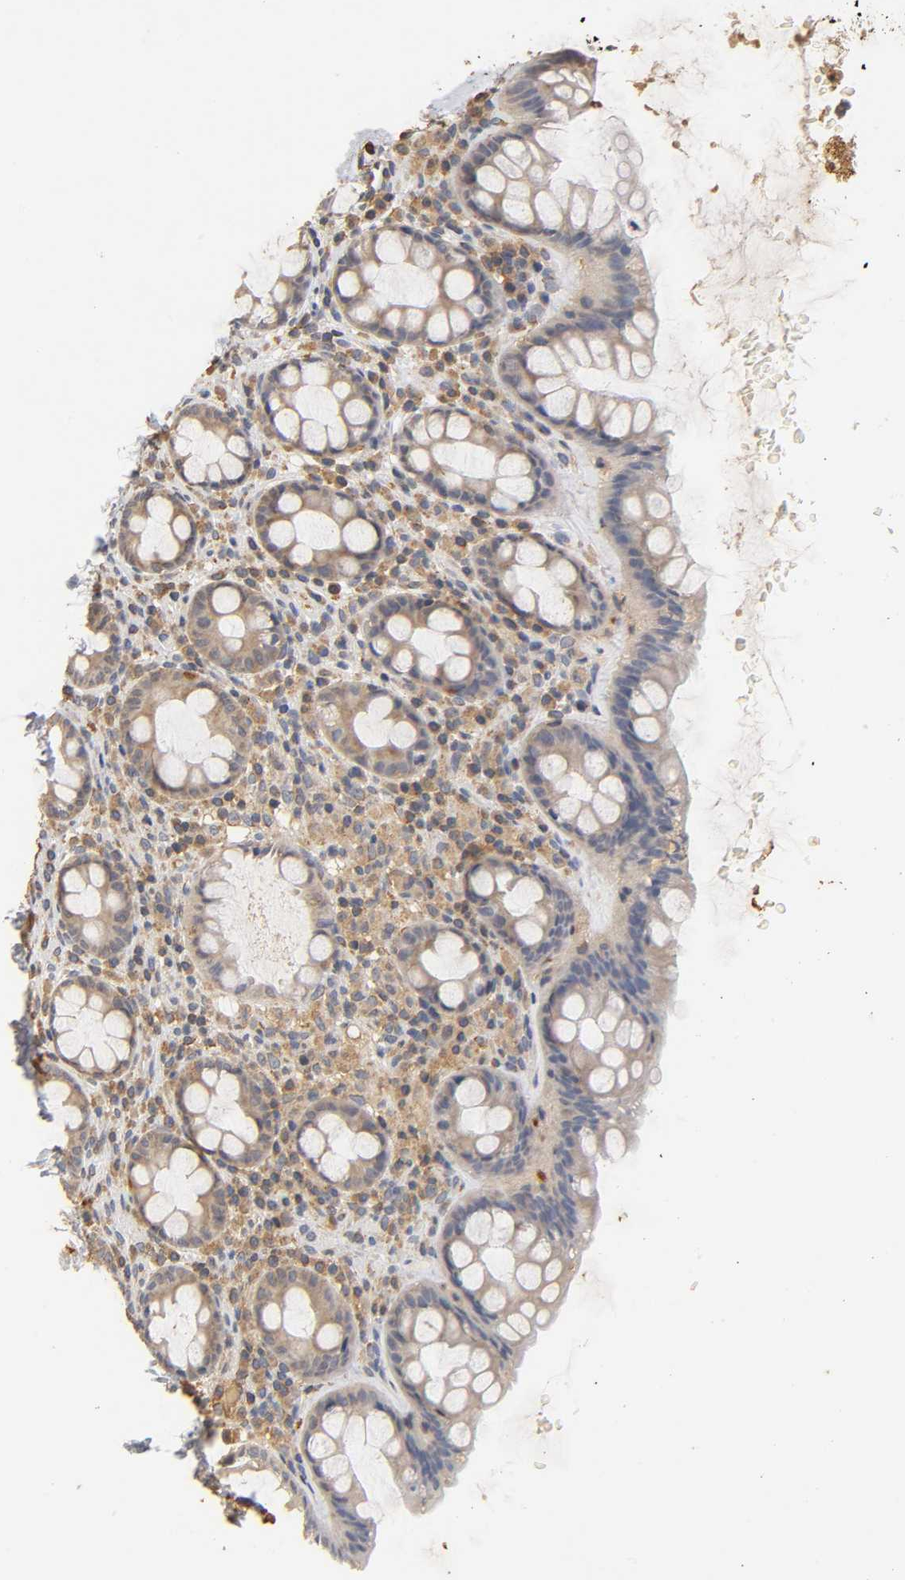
{"staining": {"intensity": "weak", "quantity": ">75%", "location": "cytoplasmic/membranous"}, "tissue": "rectum", "cell_type": "Glandular cells", "image_type": "normal", "snomed": [{"axis": "morphology", "description": "Normal tissue, NOS"}, {"axis": "topography", "description": "Rectum"}], "caption": "High-power microscopy captured an IHC image of benign rectum, revealing weak cytoplasmic/membranous positivity in about >75% of glandular cells. Using DAB (brown) and hematoxylin (blue) stains, captured at high magnification using brightfield microscopy.", "gene": "SCAP", "patient": {"sex": "male", "age": 92}}